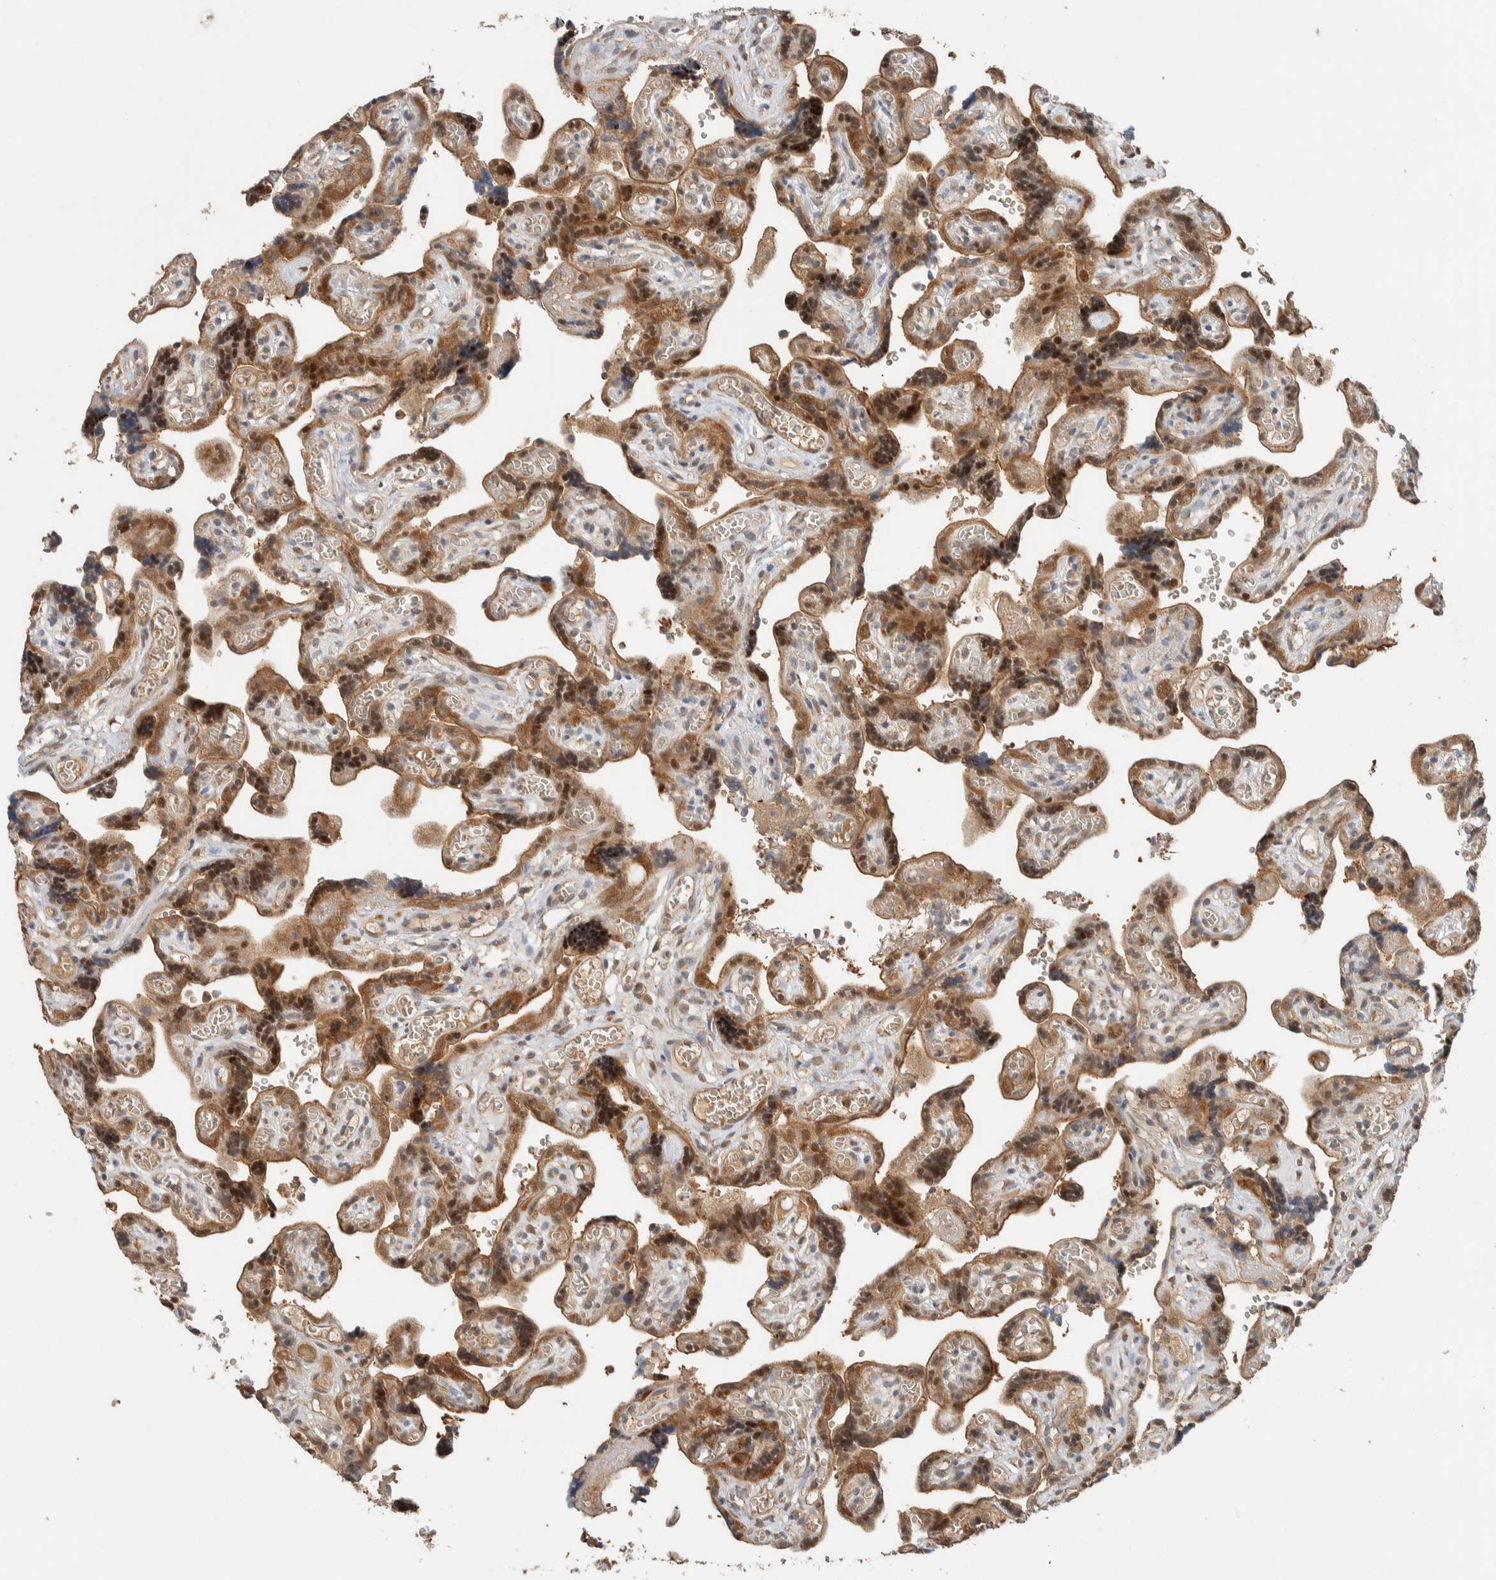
{"staining": {"intensity": "strong", "quantity": "25%-75%", "location": "cytoplasmic/membranous,nuclear"}, "tissue": "placenta", "cell_type": "Trophoblastic cells", "image_type": "normal", "snomed": [{"axis": "morphology", "description": "Normal tissue, NOS"}, {"axis": "topography", "description": "Placenta"}], "caption": "Strong cytoplasmic/membranous,nuclear positivity is present in about 25%-75% of trophoblastic cells in normal placenta. (DAB = brown stain, brightfield microscopy at high magnification).", "gene": "ZNF567", "patient": {"sex": "female", "age": 30}}